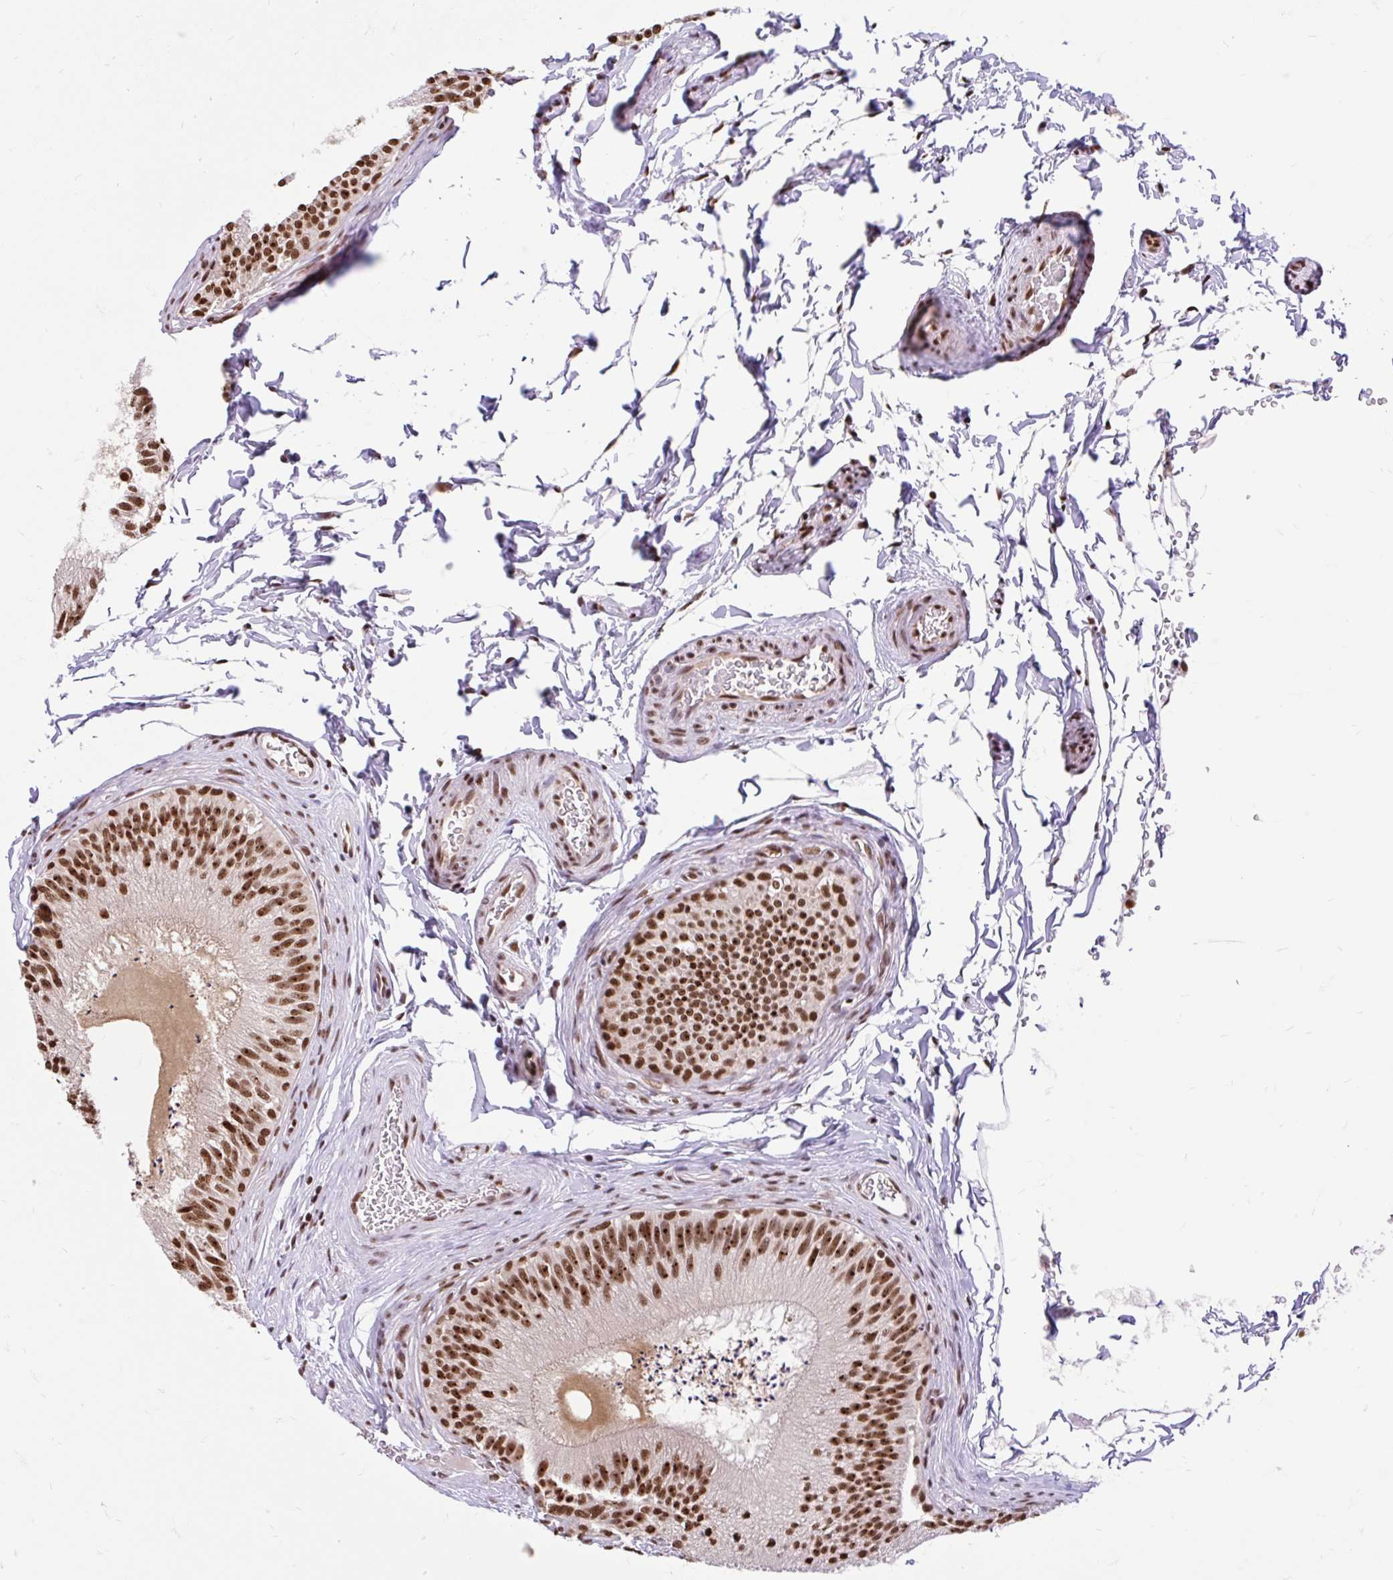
{"staining": {"intensity": "strong", "quantity": ">75%", "location": "cytoplasmic/membranous"}, "tissue": "epididymis", "cell_type": "Glandular cells", "image_type": "normal", "snomed": [{"axis": "morphology", "description": "Normal tissue, NOS"}, {"axis": "topography", "description": "Epididymis"}], "caption": "Glandular cells show high levels of strong cytoplasmic/membranous expression in about >75% of cells in unremarkable epididymis.", "gene": "ABCA9", "patient": {"sex": "male", "age": 24}}